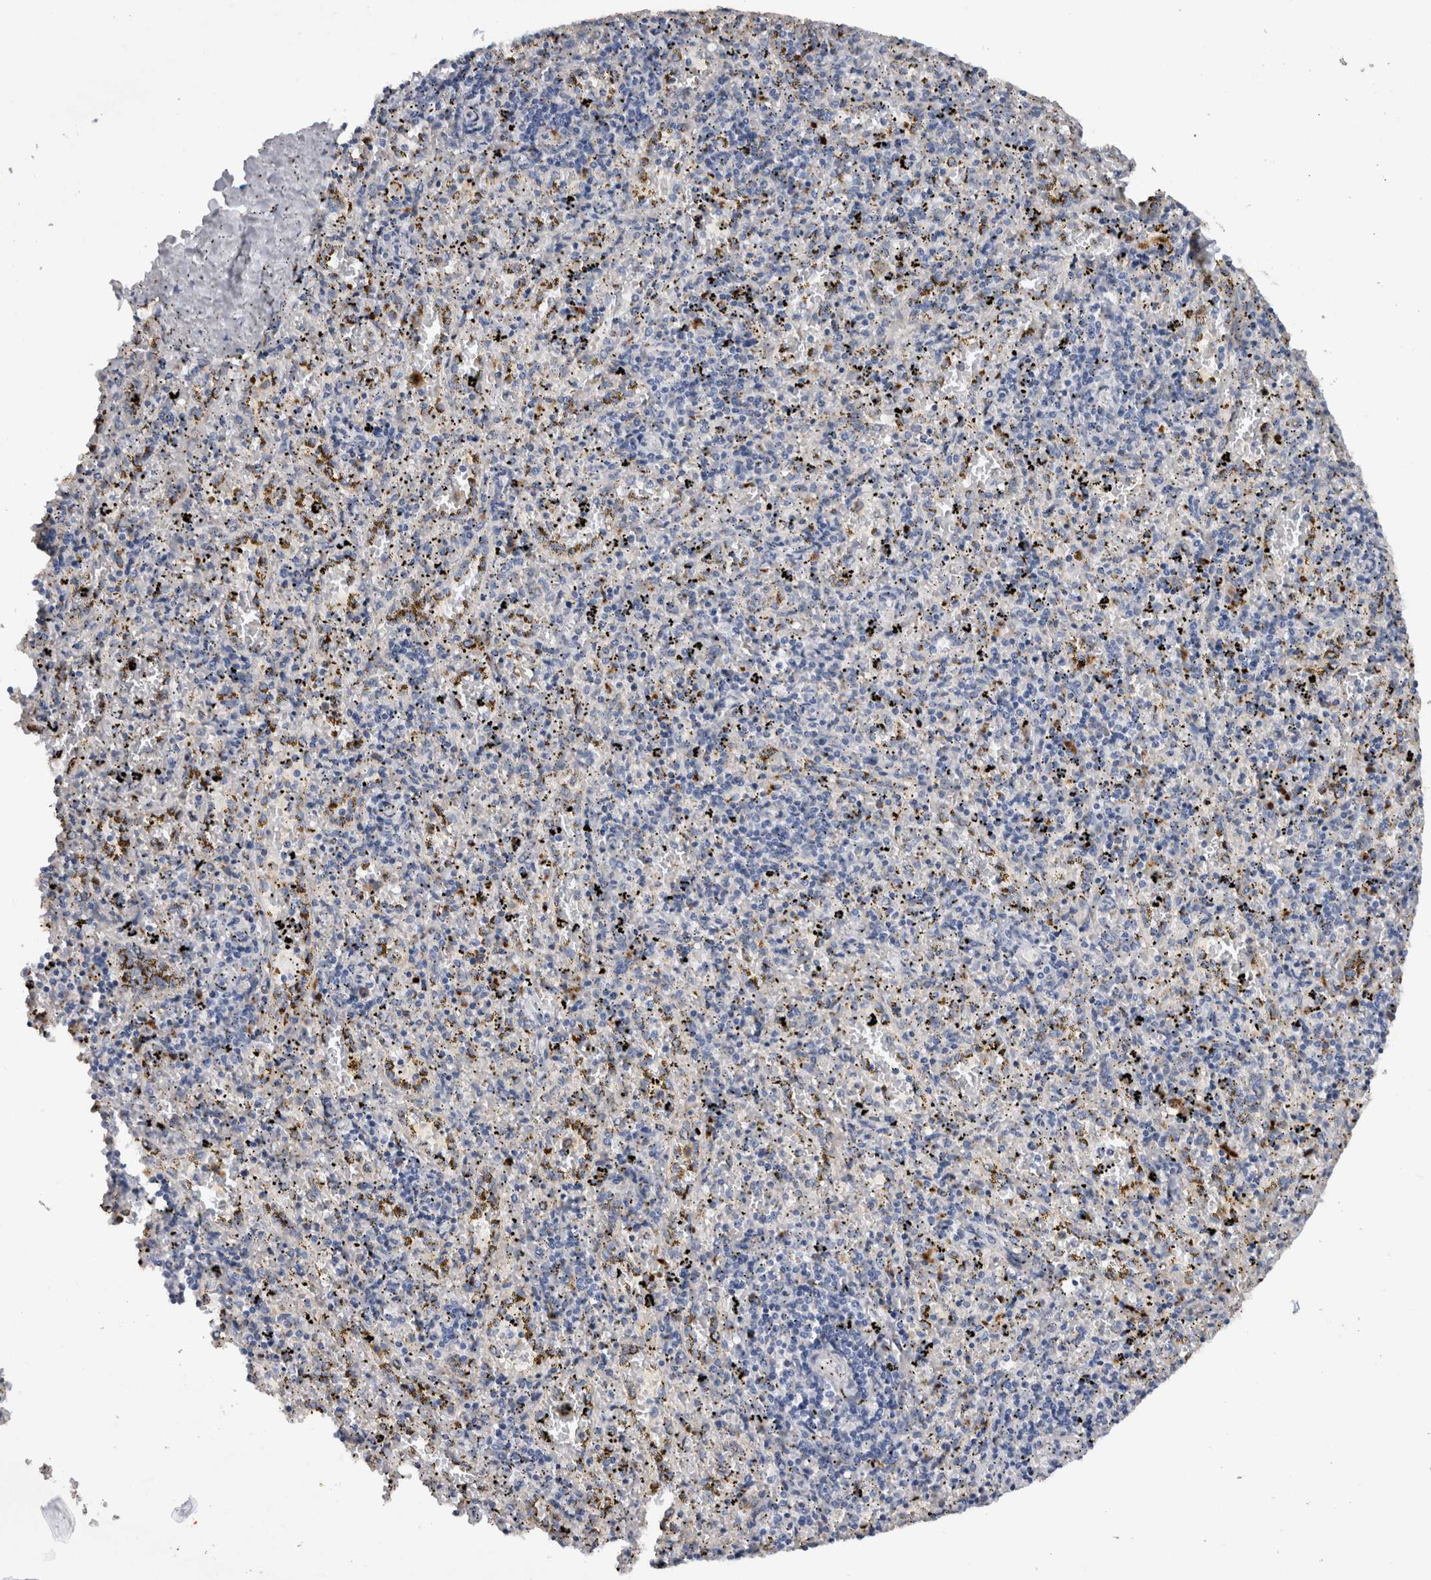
{"staining": {"intensity": "negative", "quantity": "none", "location": "none"}, "tissue": "spleen", "cell_type": "Cells in red pulp", "image_type": "normal", "snomed": [{"axis": "morphology", "description": "Normal tissue, NOS"}, {"axis": "topography", "description": "Spleen"}], "caption": "Normal spleen was stained to show a protein in brown. There is no significant expression in cells in red pulp. Brightfield microscopy of IHC stained with DAB (brown) and hematoxylin (blue), captured at high magnification.", "gene": "CD63", "patient": {"sex": "male", "age": 11}}